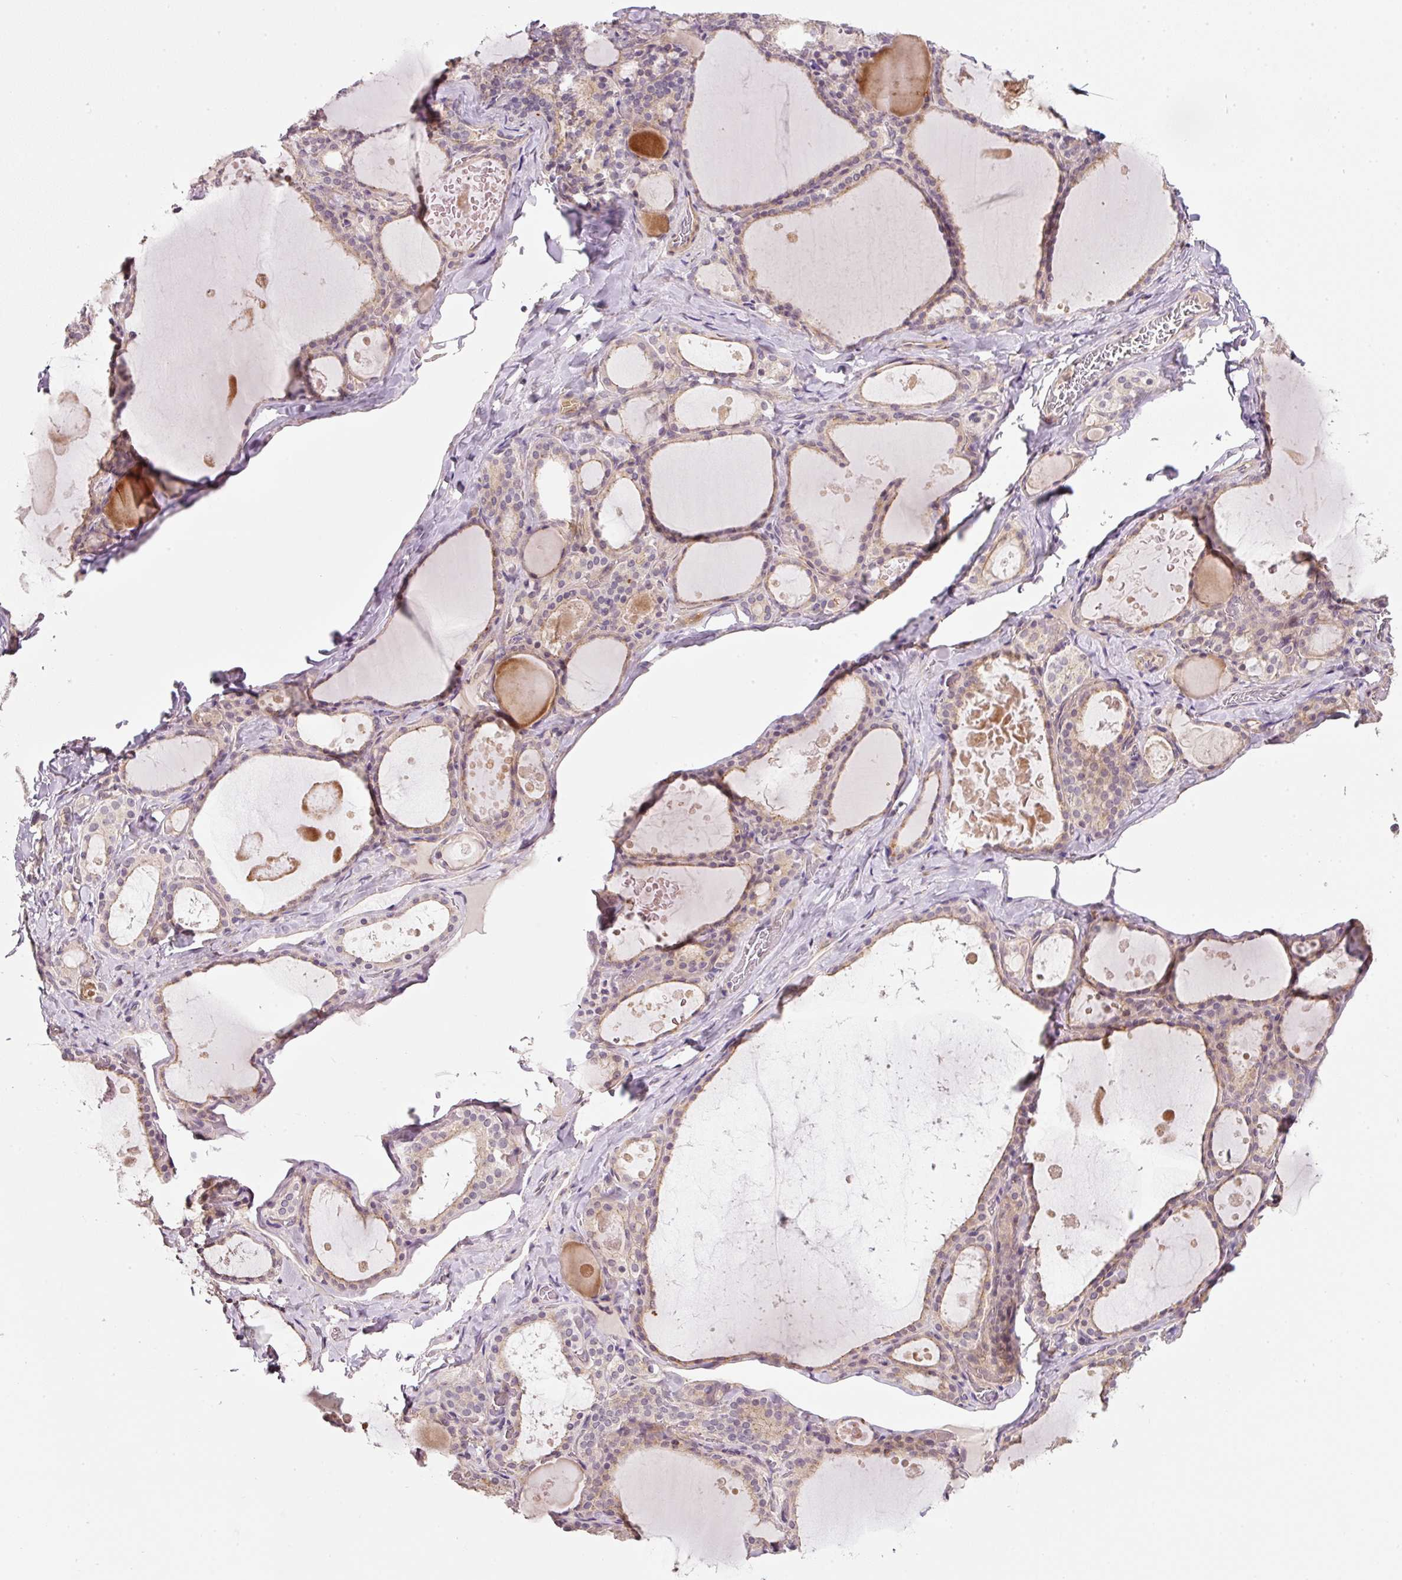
{"staining": {"intensity": "moderate", "quantity": "25%-75%", "location": "cytoplasmic/membranous"}, "tissue": "thyroid gland", "cell_type": "Glandular cells", "image_type": "normal", "snomed": [{"axis": "morphology", "description": "Normal tissue, NOS"}, {"axis": "topography", "description": "Thyroid gland"}], "caption": "Protein staining exhibits moderate cytoplasmic/membranous expression in approximately 25%-75% of glandular cells in benign thyroid gland. (DAB IHC with brightfield microscopy, high magnification).", "gene": "TIRAP", "patient": {"sex": "male", "age": 56}}